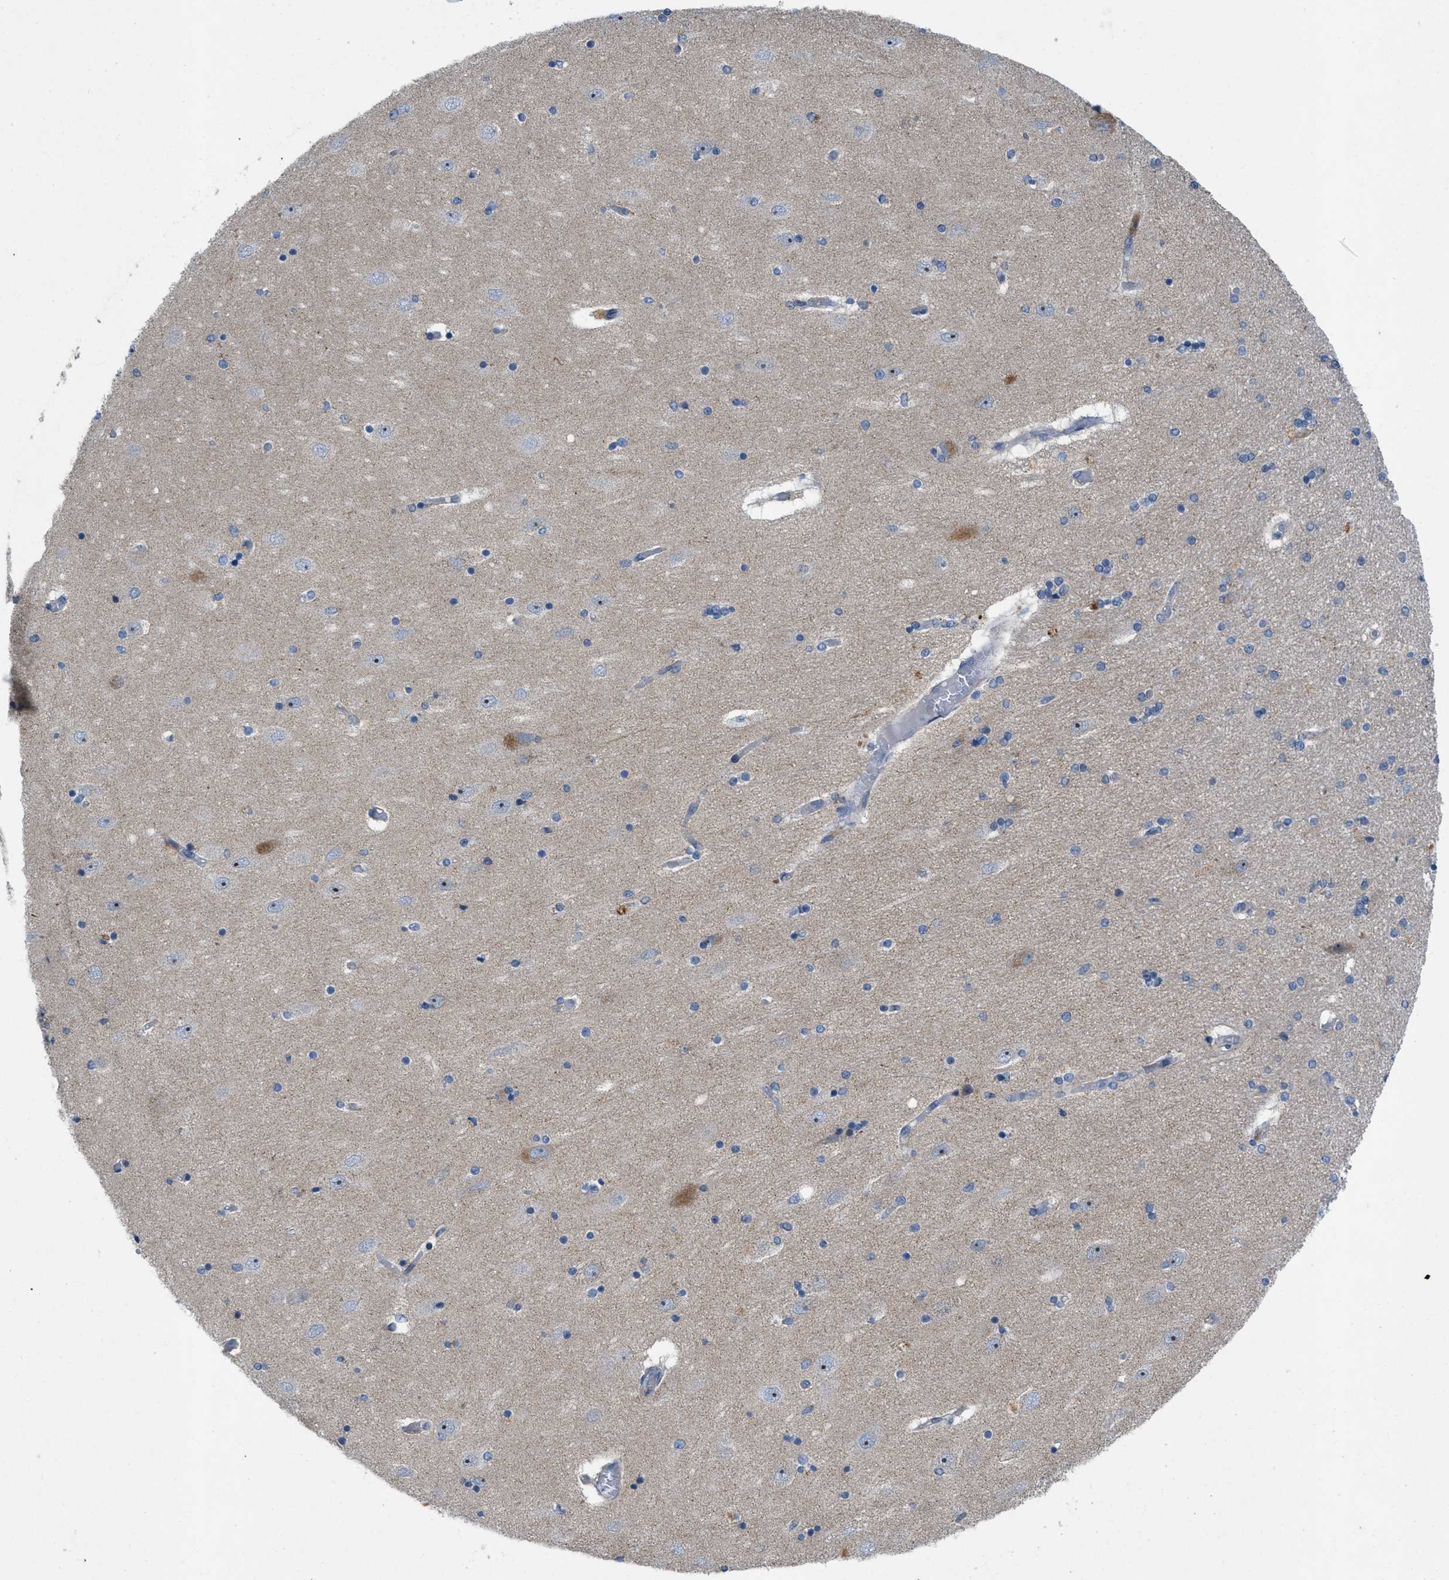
{"staining": {"intensity": "negative", "quantity": "none", "location": "none"}, "tissue": "hippocampus", "cell_type": "Glial cells", "image_type": "normal", "snomed": [{"axis": "morphology", "description": "Normal tissue, NOS"}, {"axis": "topography", "description": "Hippocampus"}], "caption": "Immunohistochemical staining of normal human hippocampus exhibits no significant positivity in glial cells. Brightfield microscopy of immunohistochemistry (IHC) stained with DAB (brown) and hematoxylin (blue), captured at high magnification.", "gene": "PLPPR5", "patient": {"sex": "female", "age": 54}}